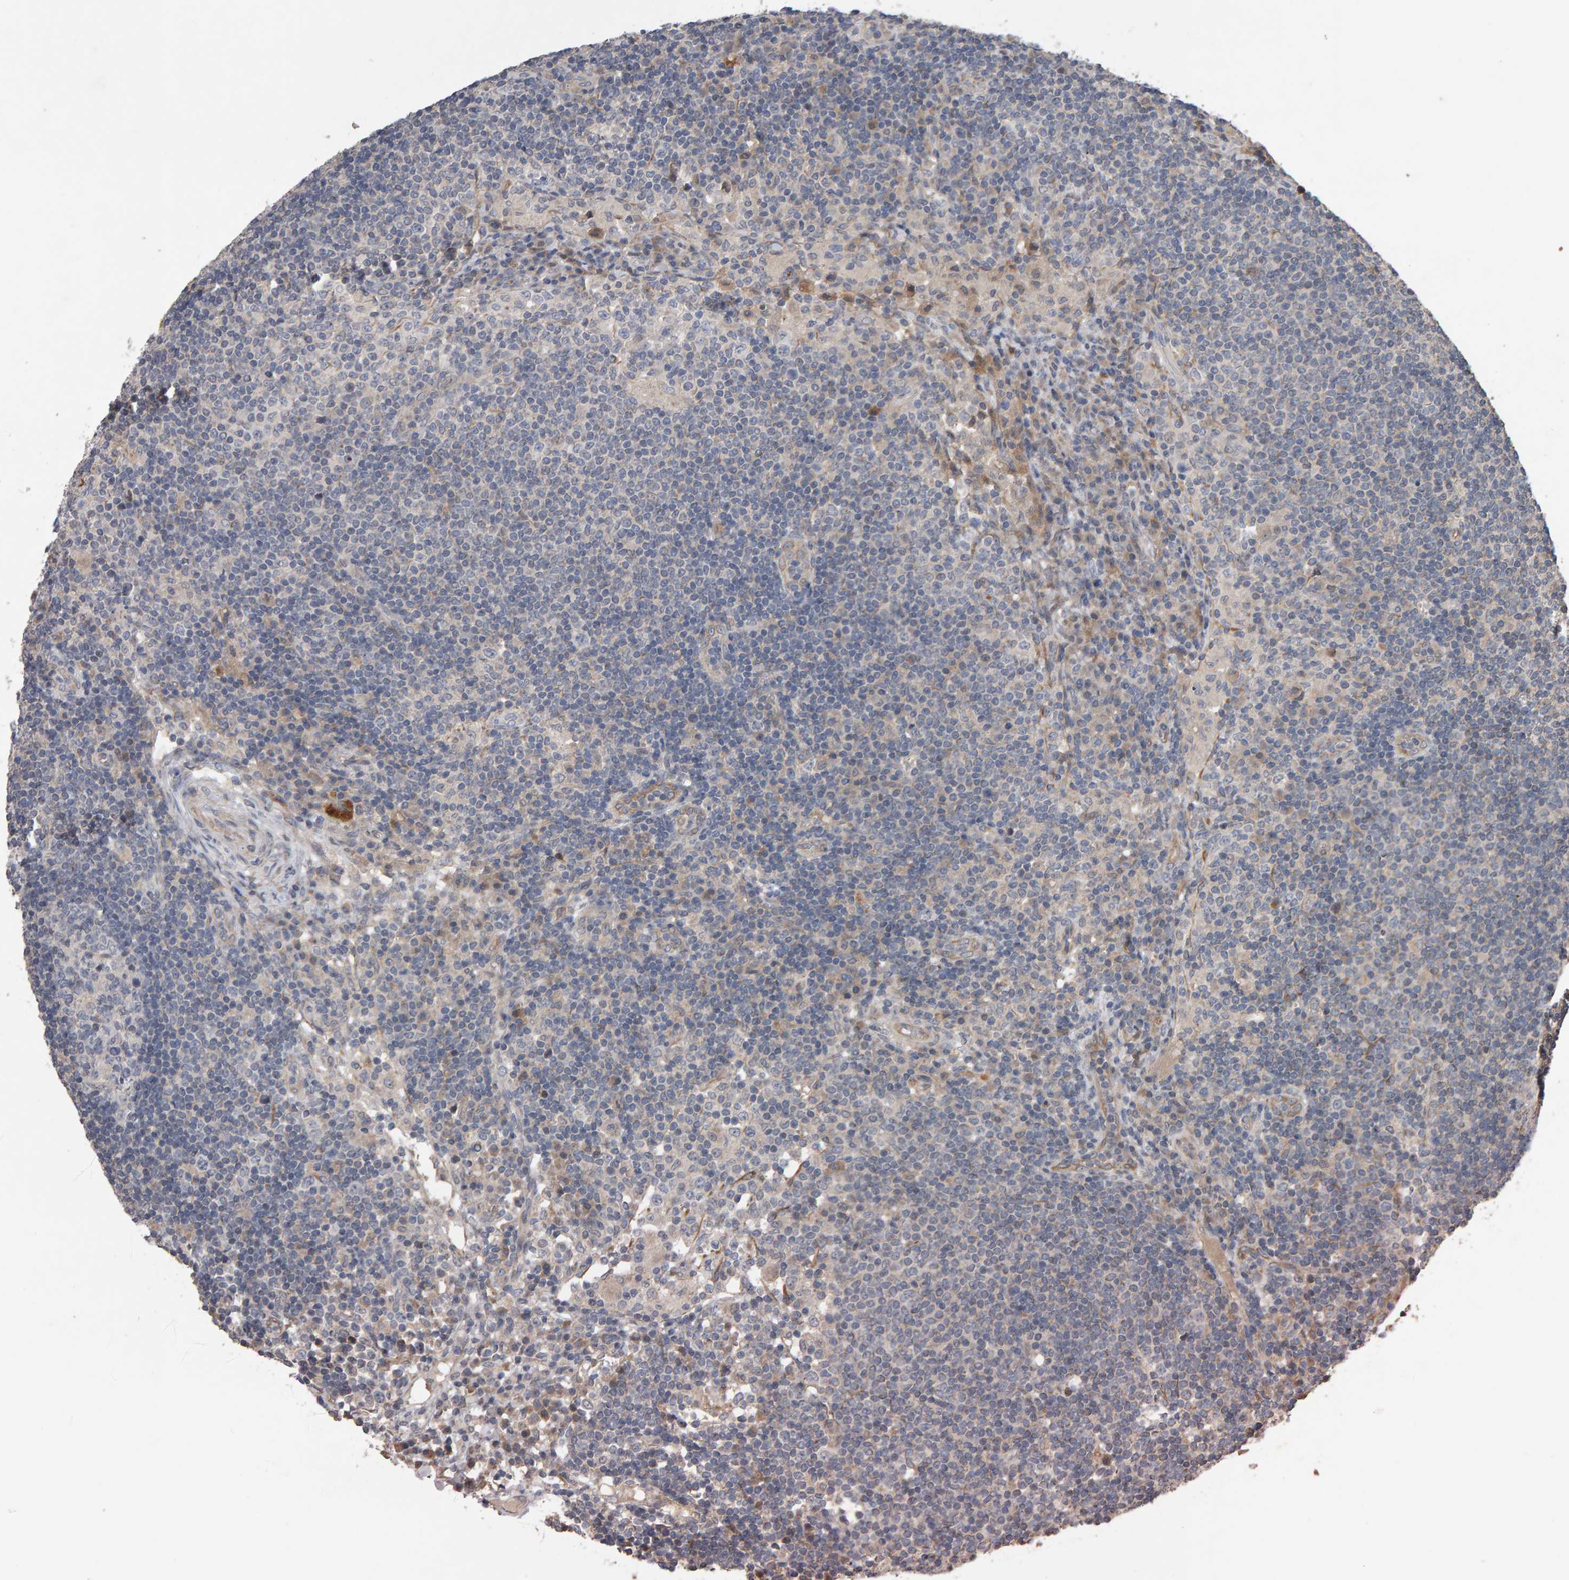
{"staining": {"intensity": "negative", "quantity": "none", "location": "none"}, "tissue": "lymph node", "cell_type": "Germinal center cells", "image_type": "normal", "snomed": [{"axis": "morphology", "description": "Normal tissue, NOS"}, {"axis": "topography", "description": "Lymph node"}], "caption": "Immunohistochemical staining of unremarkable human lymph node shows no significant positivity in germinal center cells.", "gene": "COASY", "patient": {"sex": "female", "age": 53}}